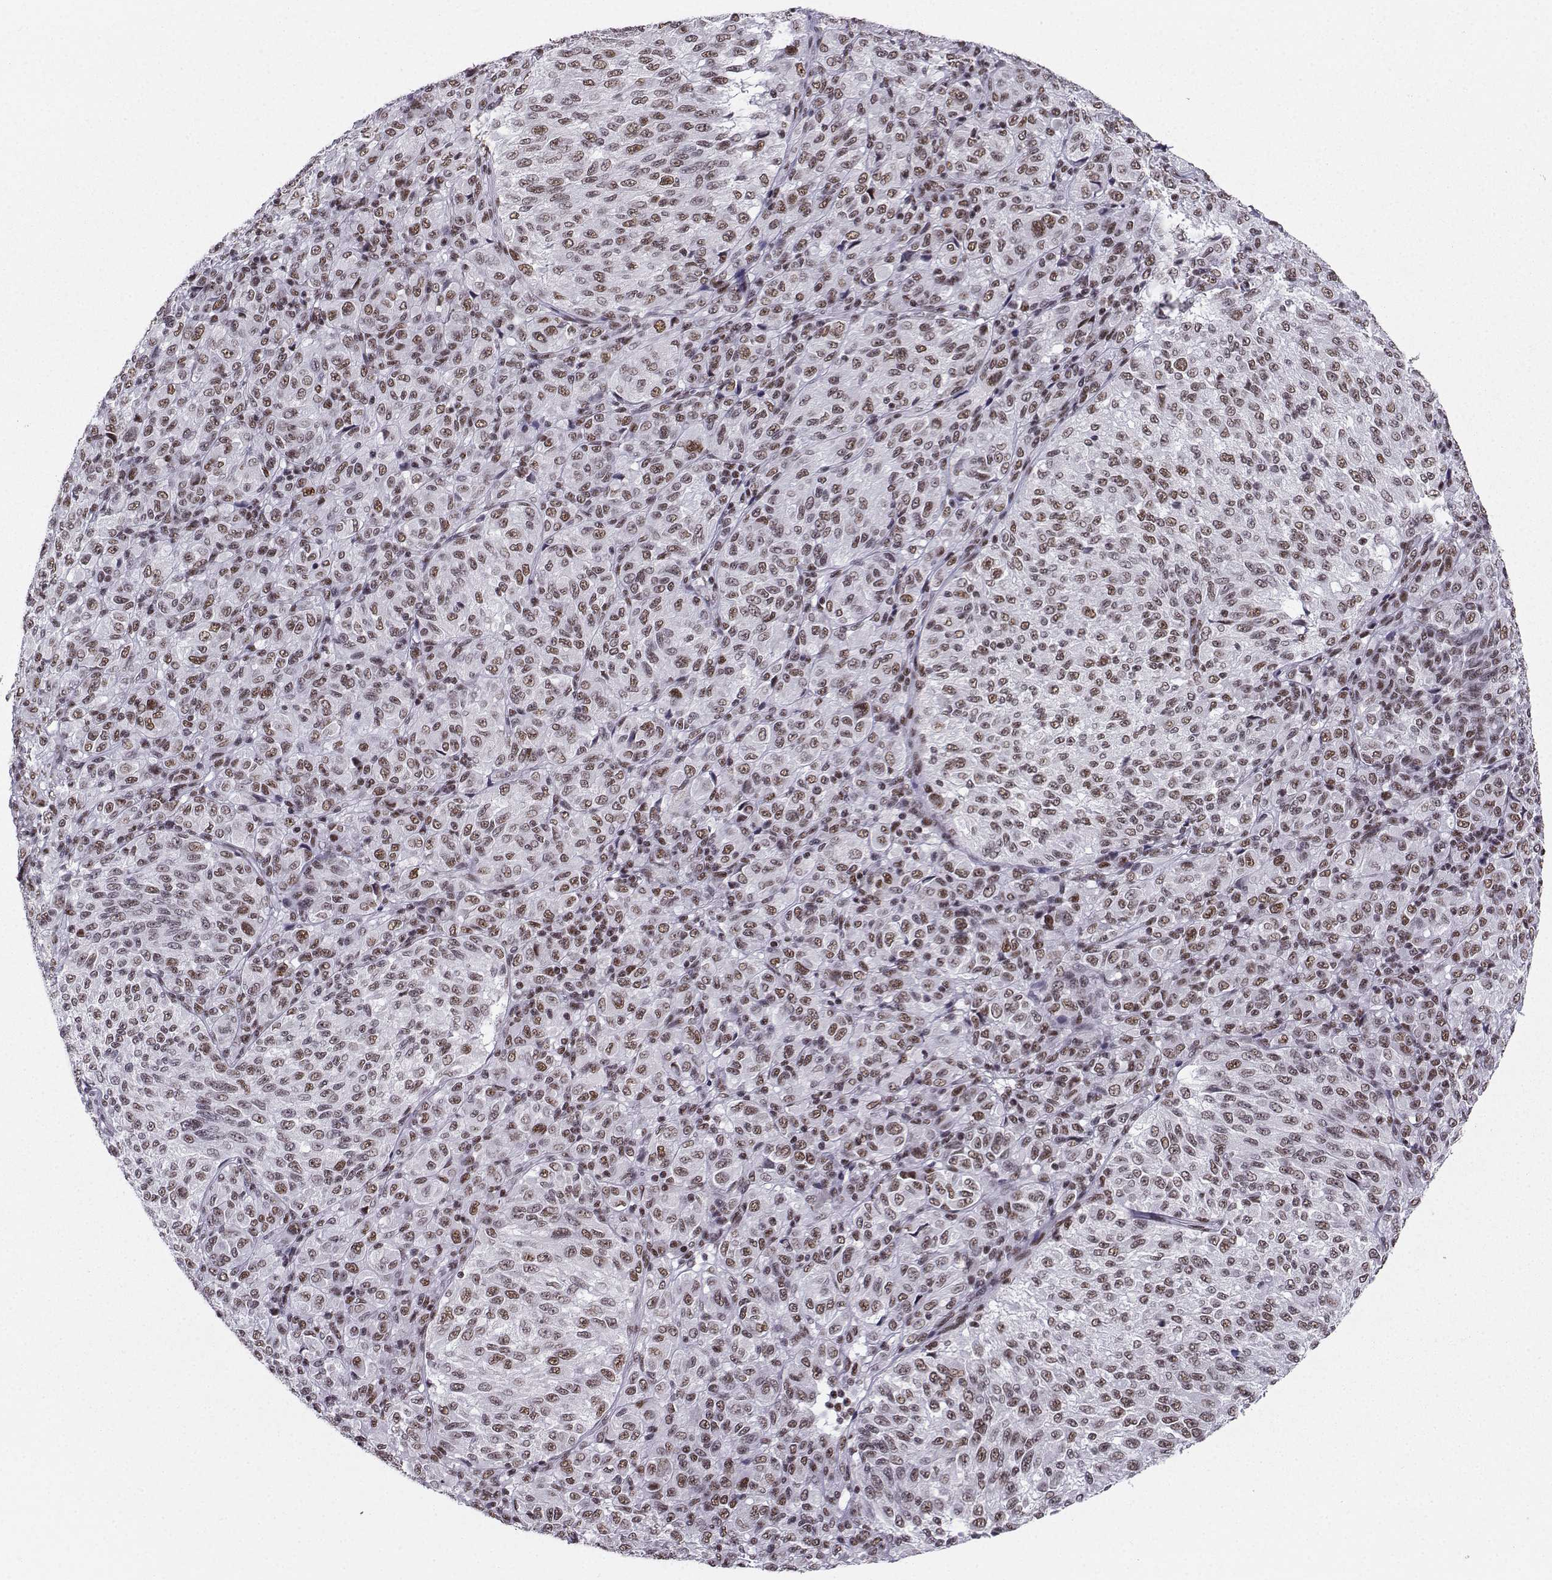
{"staining": {"intensity": "weak", "quantity": "25%-75%", "location": "nuclear"}, "tissue": "melanoma", "cell_type": "Tumor cells", "image_type": "cancer", "snomed": [{"axis": "morphology", "description": "Malignant melanoma, Metastatic site"}, {"axis": "topography", "description": "Brain"}], "caption": "High-magnification brightfield microscopy of melanoma stained with DAB (3,3'-diaminobenzidine) (brown) and counterstained with hematoxylin (blue). tumor cells exhibit weak nuclear expression is seen in about25%-75% of cells. The staining was performed using DAB to visualize the protein expression in brown, while the nuclei were stained in blue with hematoxylin (Magnification: 20x).", "gene": "SNRPB2", "patient": {"sex": "female", "age": 56}}